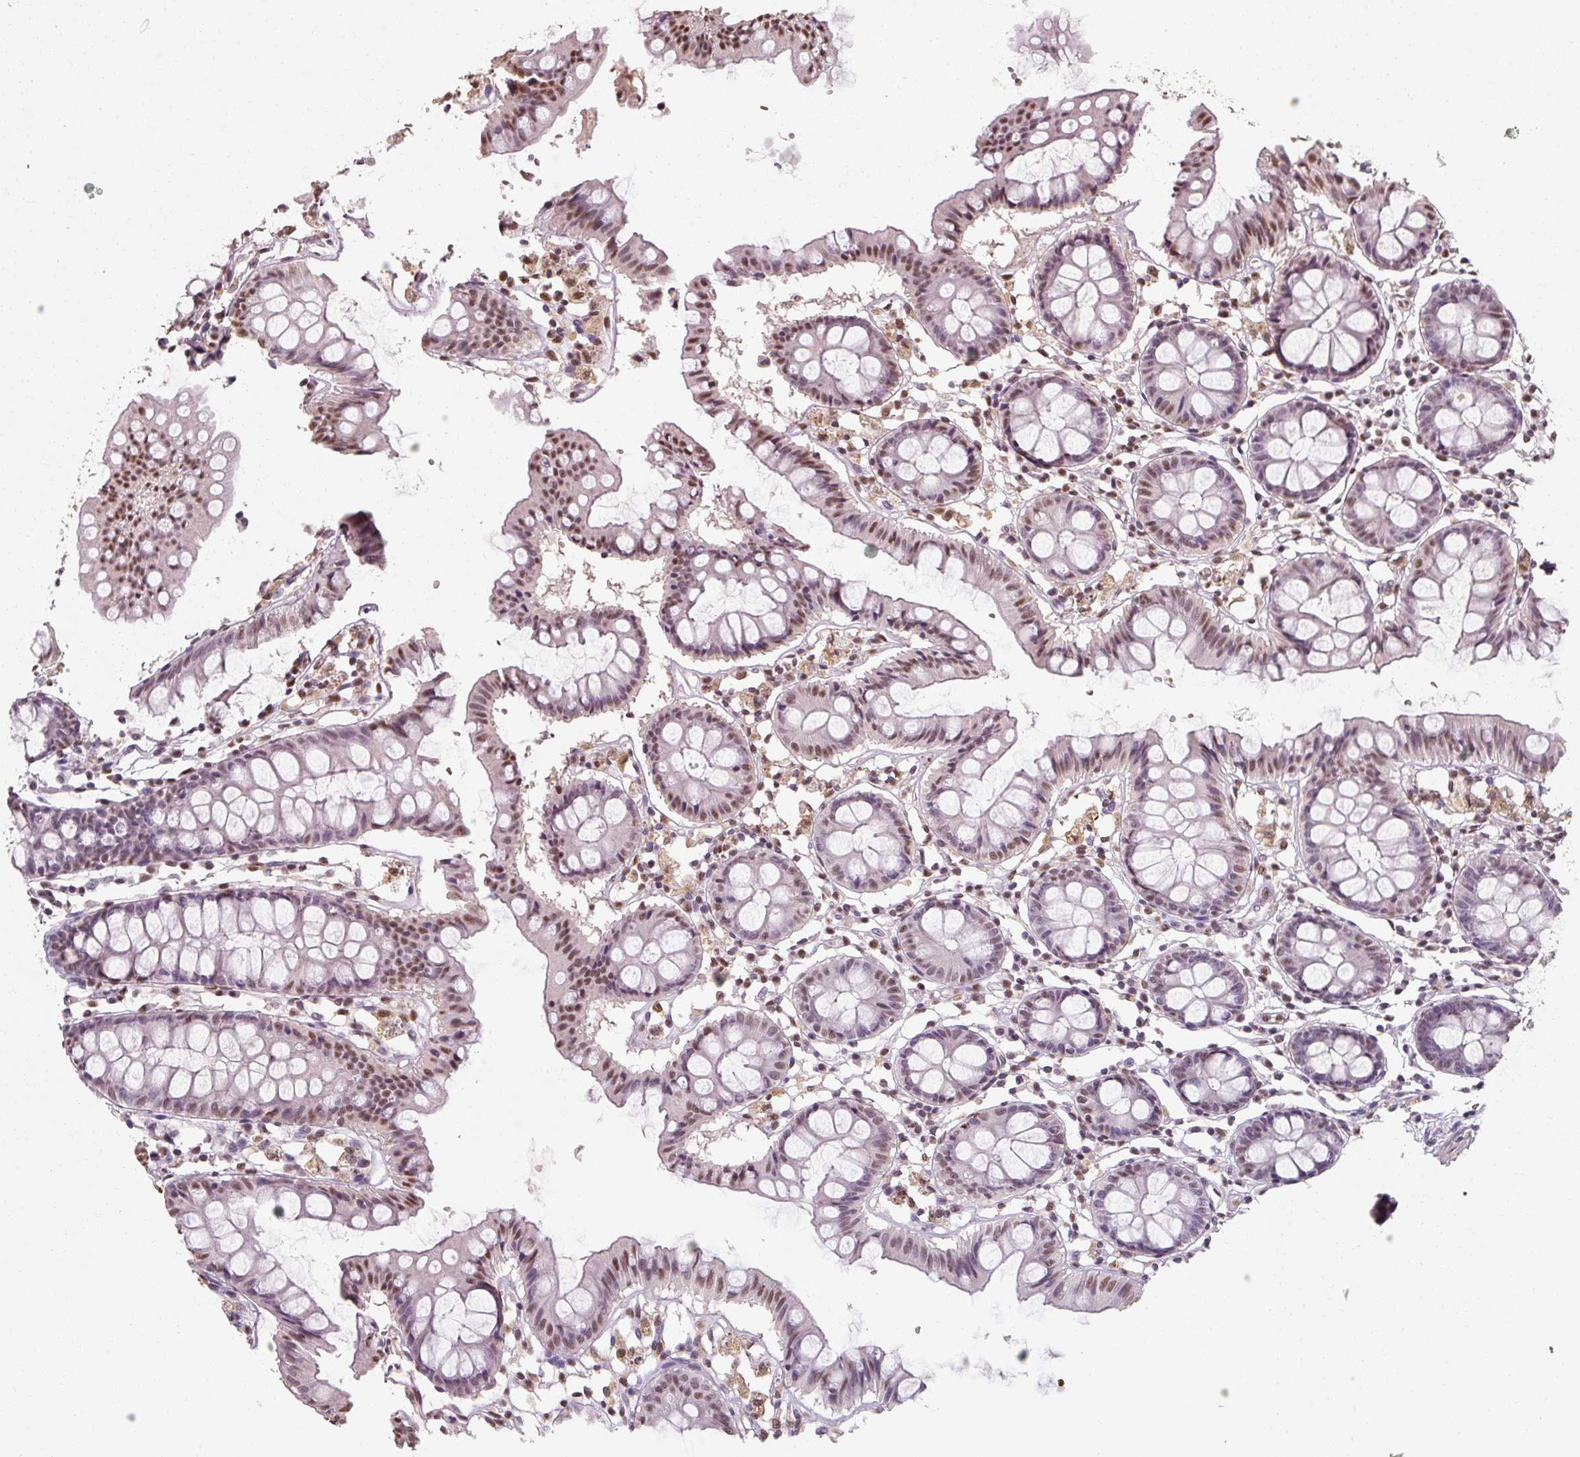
{"staining": {"intensity": "moderate", "quantity": "25%-75%", "location": "nuclear"}, "tissue": "colon", "cell_type": "Glandular cells", "image_type": "normal", "snomed": [{"axis": "morphology", "description": "Normal tissue, NOS"}, {"axis": "topography", "description": "Colon"}], "caption": "This image displays unremarkable colon stained with IHC to label a protein in brown. The nuclear of glandular cells show moderate positivity for the protein. Nuclei are counter-stained blue.", "gene": "ENSG00000291316", "patient": {"sex": "female", "age": 84}}